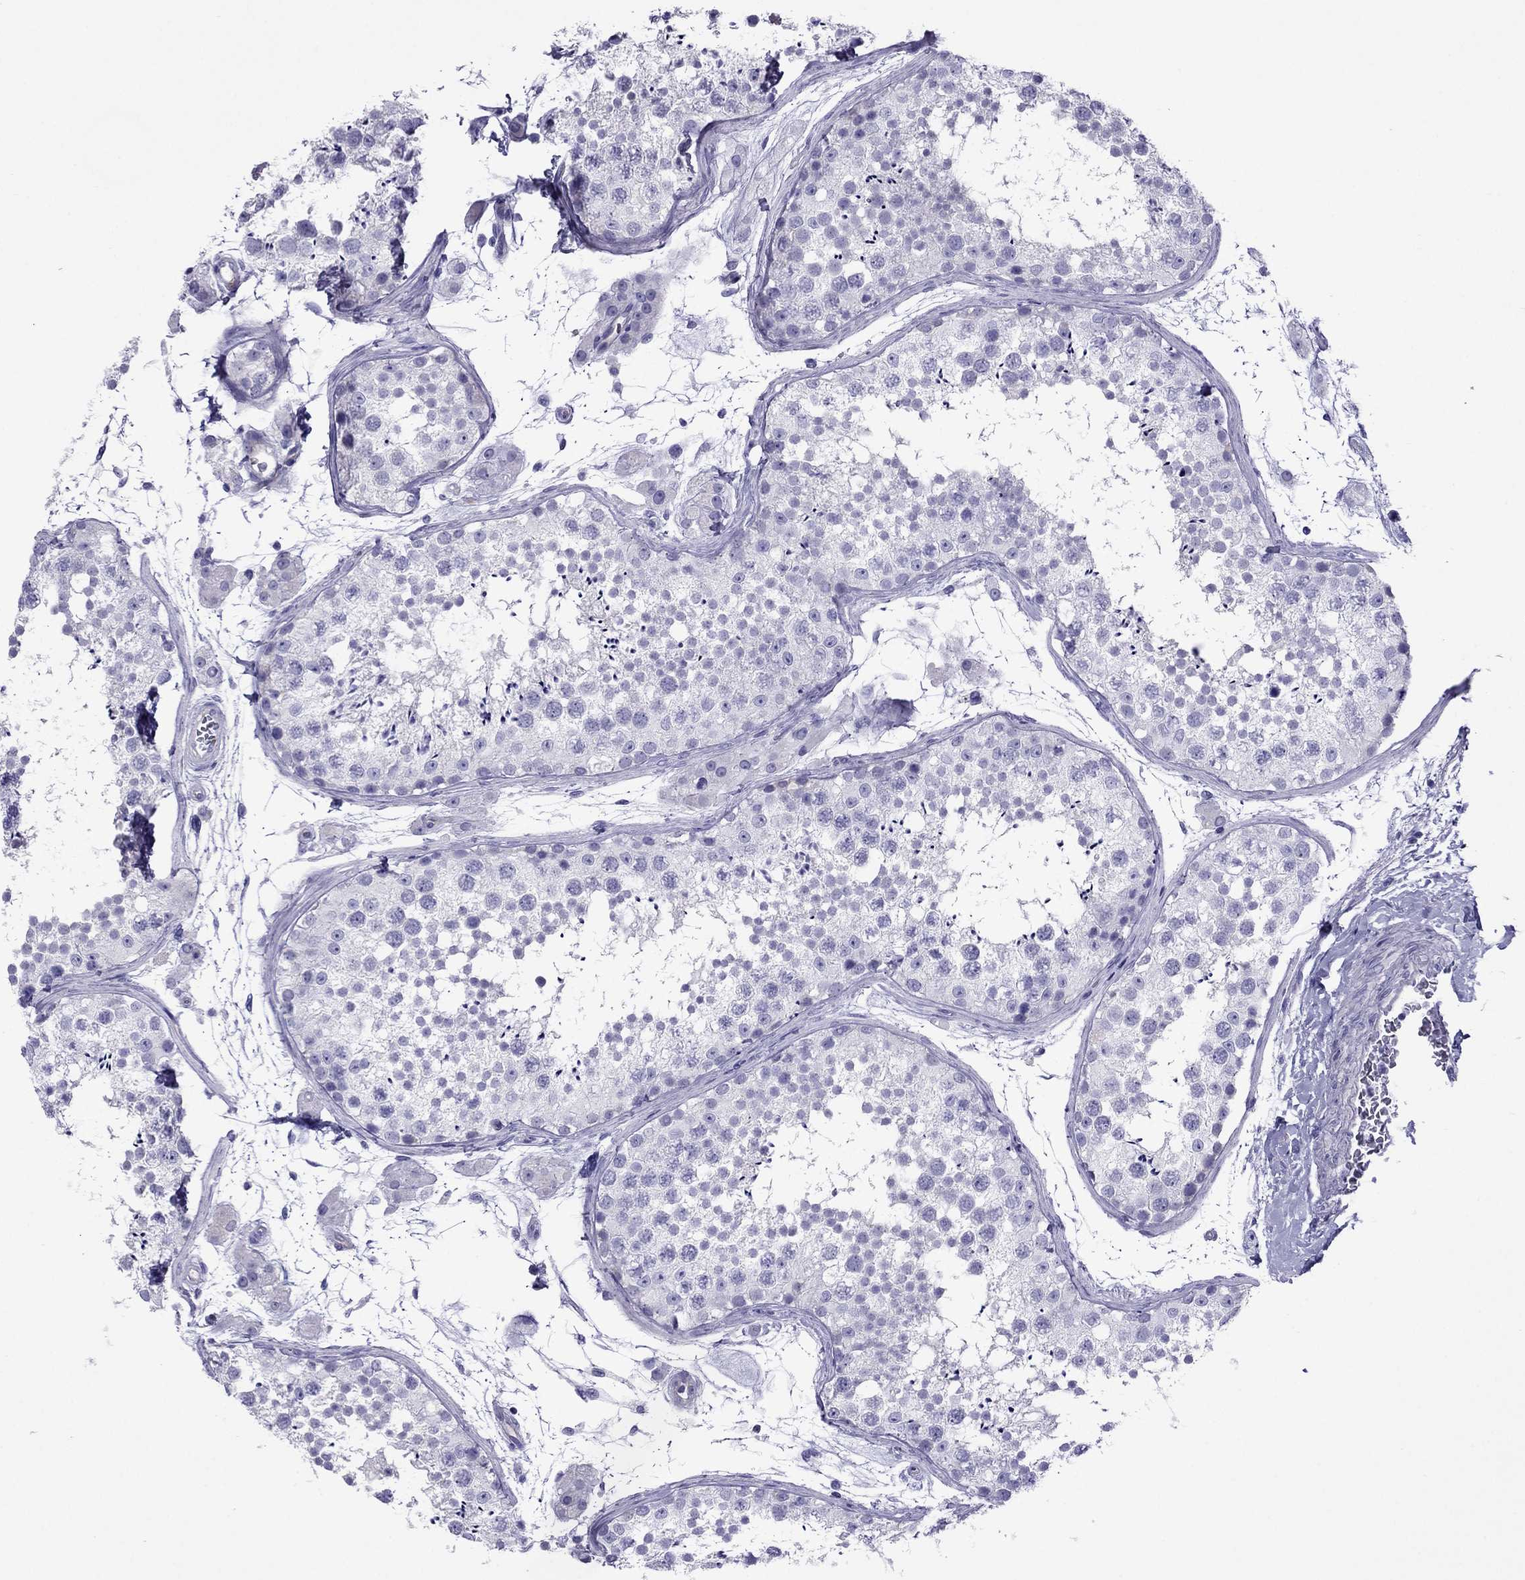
{"staining": {"intensity": "negative", "quantity": "none", "location": "none"}, "tissue": "testis", "cell_type": "Cells in seminiferous ducts", "image_type": "normal", "snomed": [{"axis": "morphology", "description": "Normal tissue, NOS"}, {"axis": "topography", "description": "Testis"}], "caption": "IHC of normal human testis demonstrates no staining in cells in seminiferous ducts. (Stains: DAB (3,3'-diaminobenzidine) IHC with hematoxylin counter stain, Microscopy: brightfield microscopy at high magnification).", "gene": "MYL11", "patient": {"sex": "male", "age": 41}}